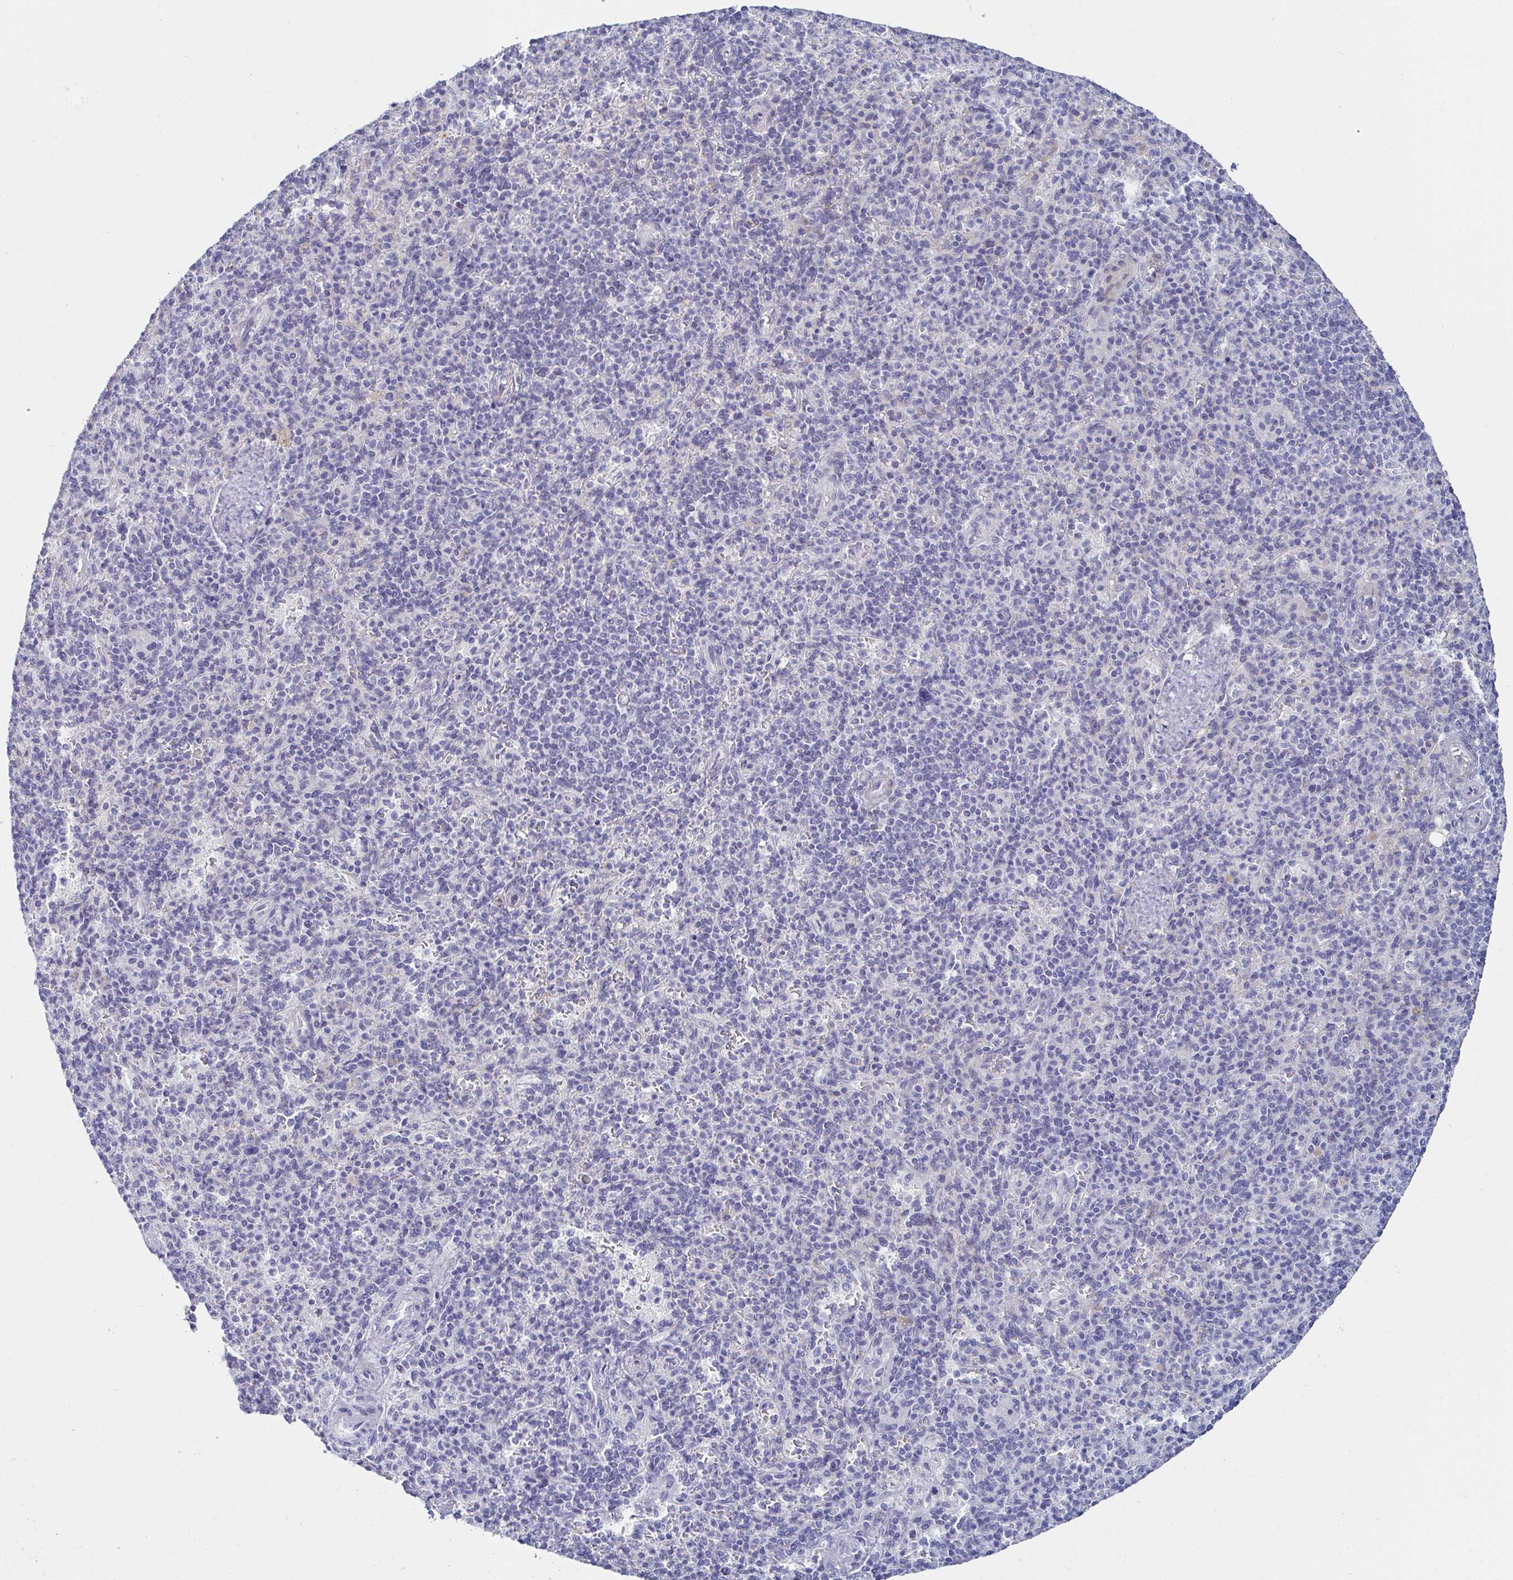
{"staining": {"intensity": "negative", "quantity": "none", "location": "none"}, "tissue": "spleen", "cell_type": "Cells in red pulp", "image_type": "normal", "snomed": [{"axis": "morphology", "description": "Normal tissue, NOS"}, {"axis": "topography", "description": "Spleen"}], "caption": "Immunohistochemical staining of normal spleen exhibits no significant expression in cells in red pulp. (Immunohistochemistry, brightfield microscopy, high magnification).", "gene": "OR10K1", "patient": {"sex": "female", "age": 74}}